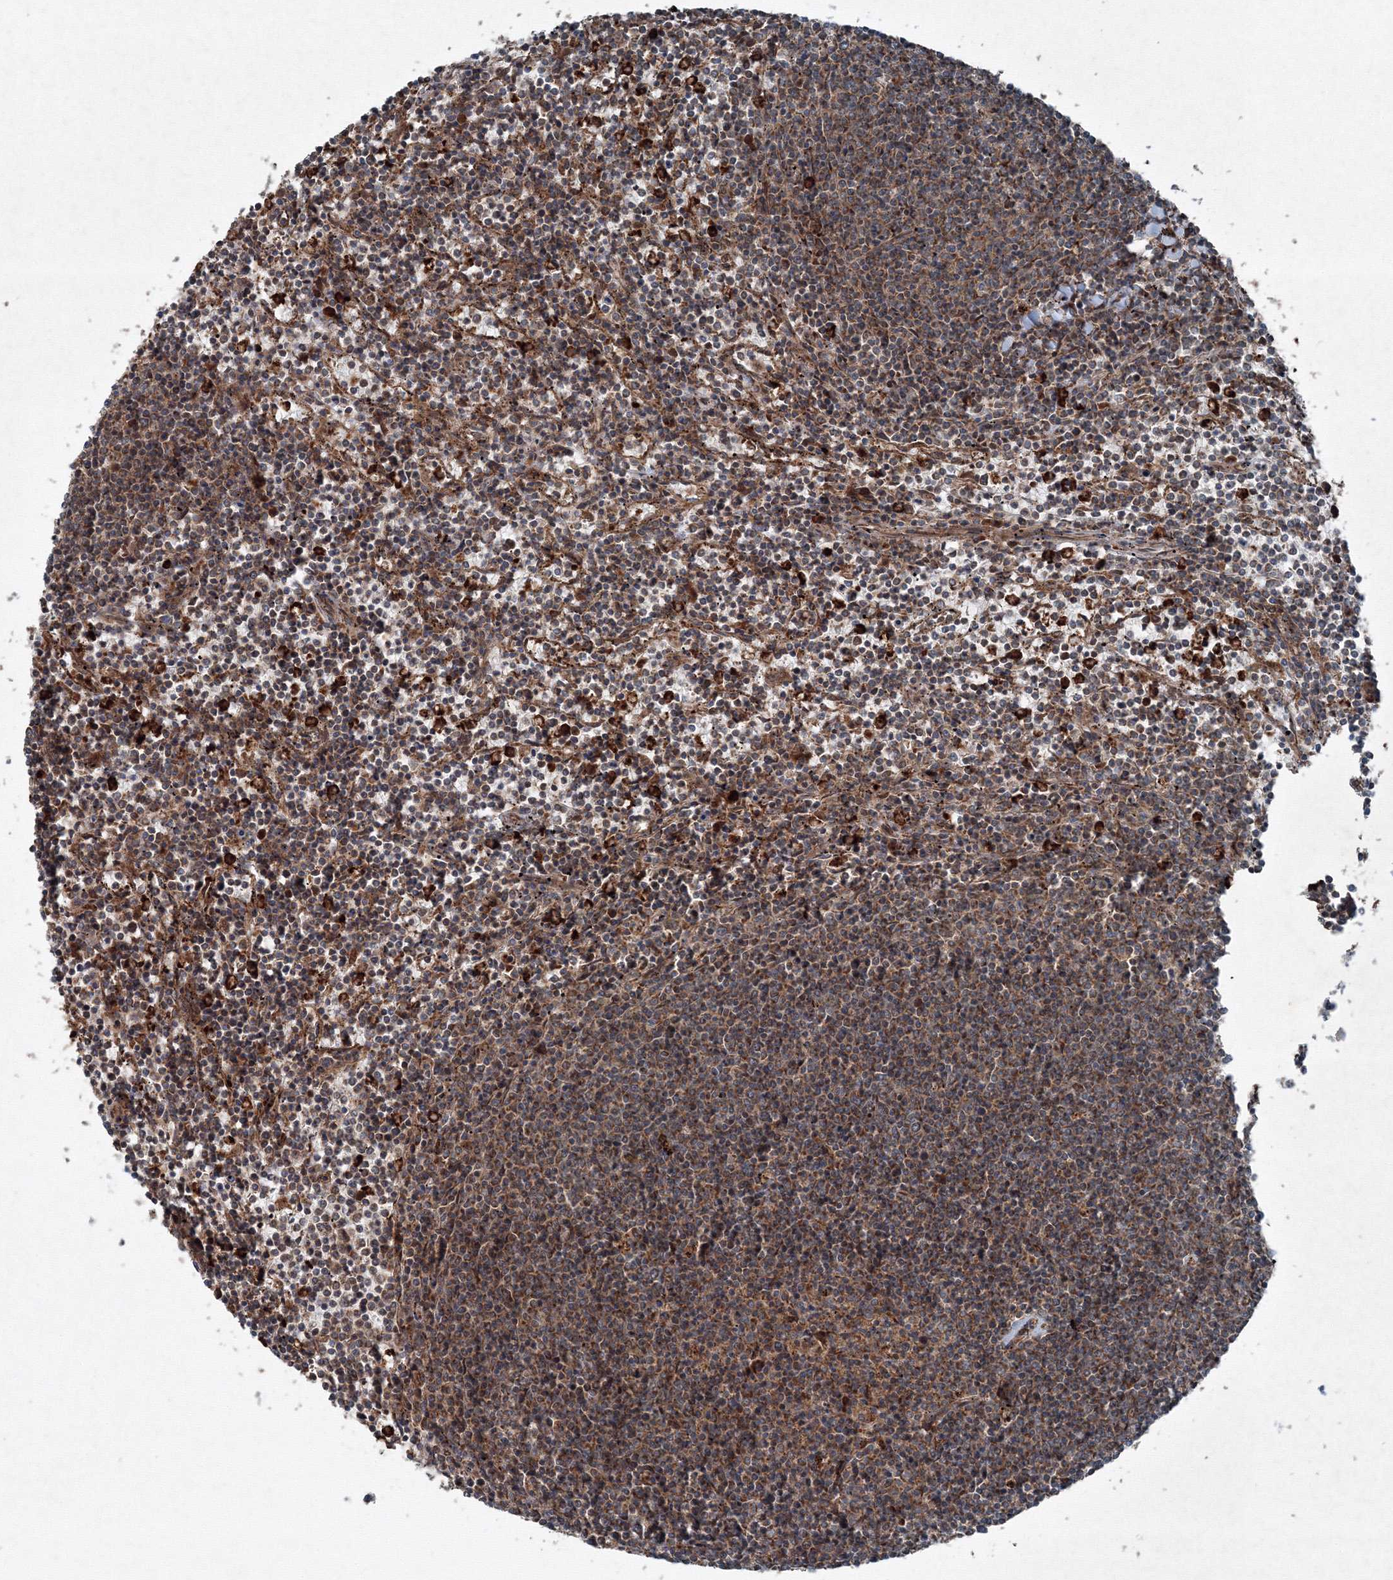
{"staining": {"intensity": "moderate", "quantity": ">75%", "location": "cytoplasmic/membranous"}, "tissue": "lymphoma", "cell_type": "Tumor cells", "image_type": "cancer", "snomed": [{"axis": "morphology", "description": "Malignant lymphoma, non-Hodgkin's type, Low grade"}, {"axis": "topography", "description": "Spleen"}], "caption": "Human malignant lymphoma, non-Hodgkin's type (low-grade) stained for a protein (brown) exhibits moderate cytoplasmic/membranous positive expression in about >75% of tumor cells.", "gene": "COPS7B", "patient": {"sex": "female", "age": 50}}